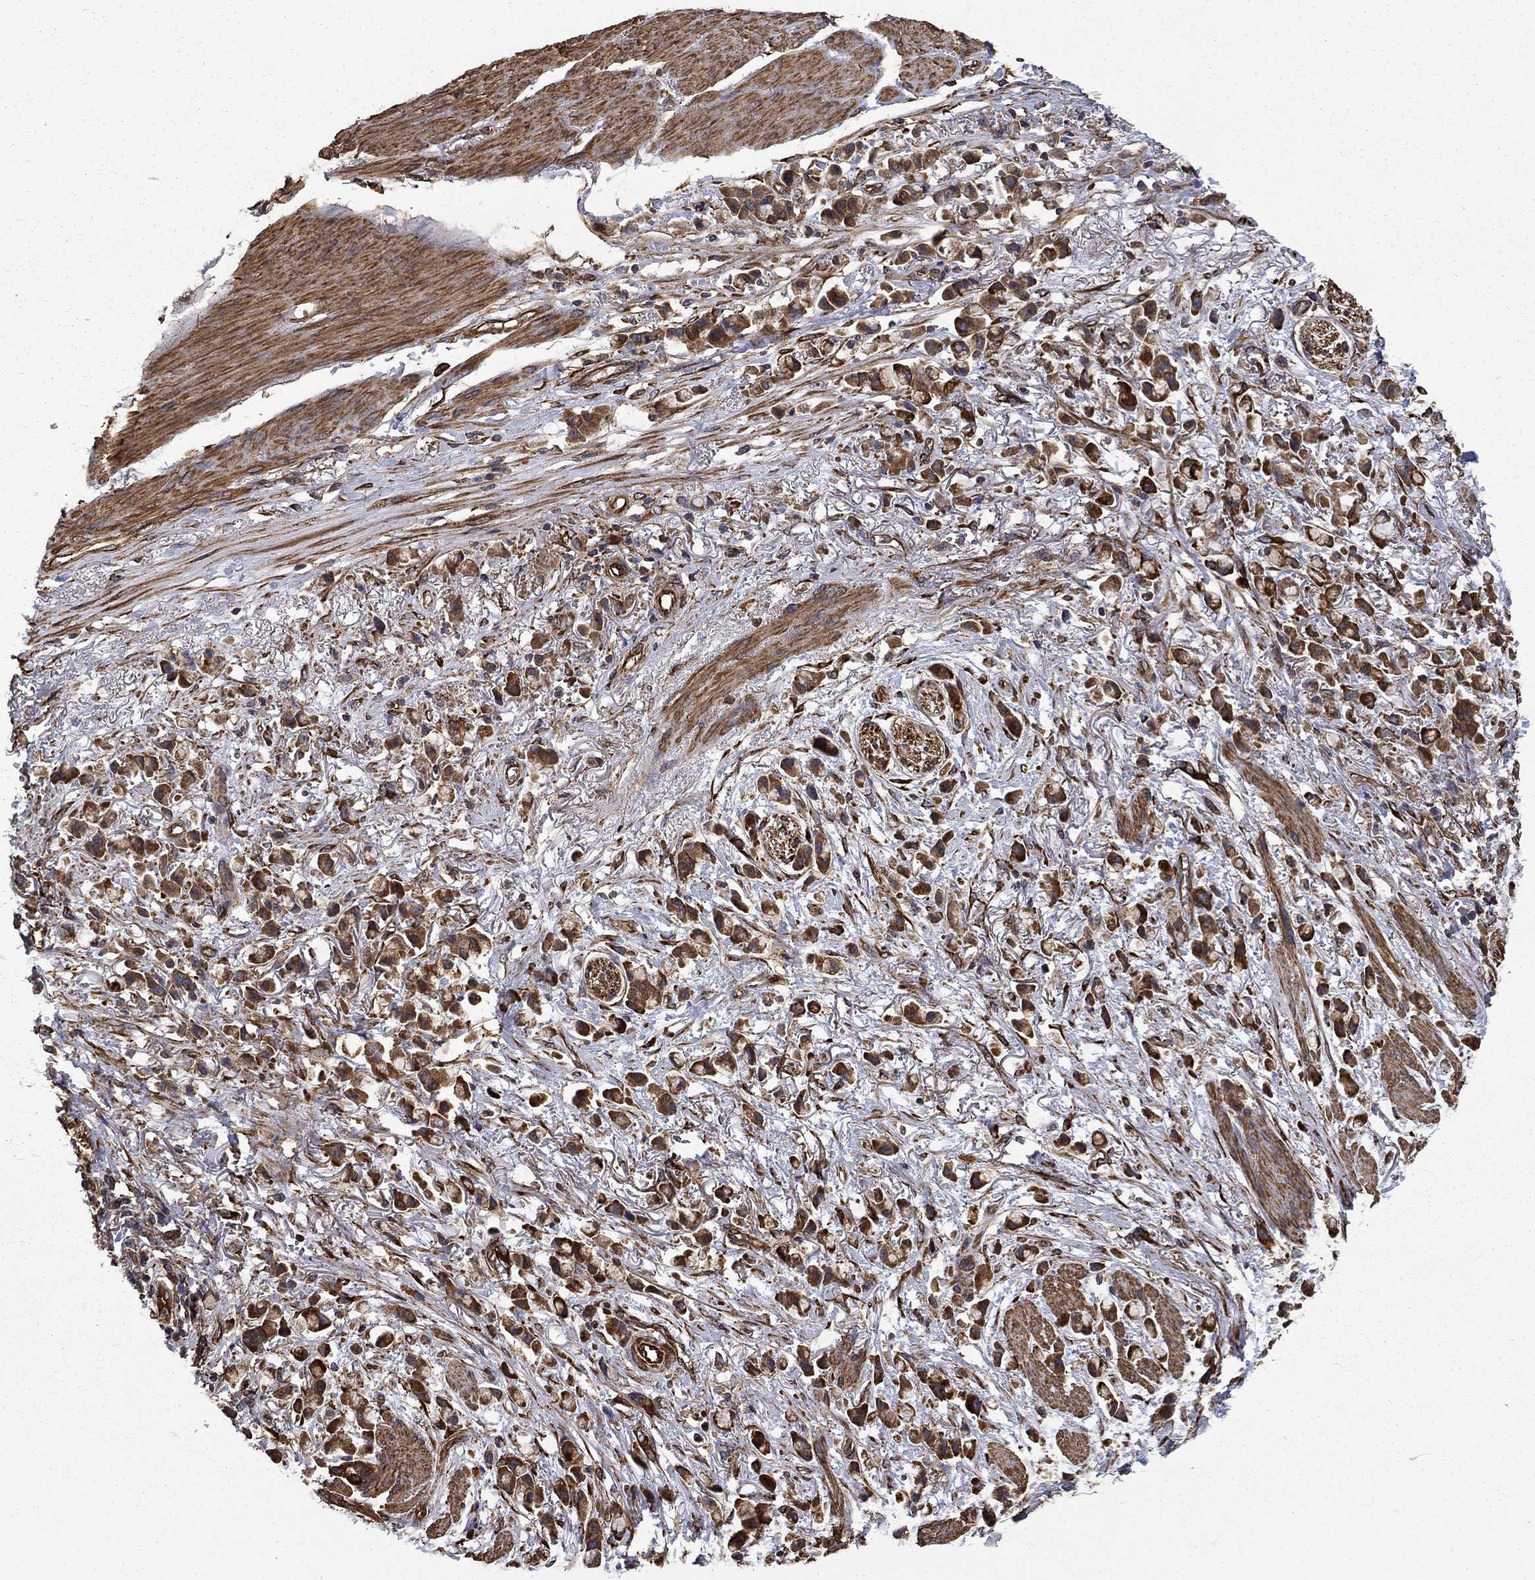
{"staining": {"intensity": "strong", "quantity": ">75%", "location": "cytoplasmic/membranous"}, "tissue": "stomach cancer", "cell_type": "Tumor cells", "image_type": "cancer", "snomed": [{"axis": "morphology", "description": "Adenocarcinoma, NOS"}, {"axis": "topography", "description": "Stomach"}], "caption": "Tumor cells show high levels of strong cytoplasmic/membranous expression in approximately >75% of cells in stomach cancer.", "gene": "CUTC", "patient": {"sex": "female", "age": 81}}